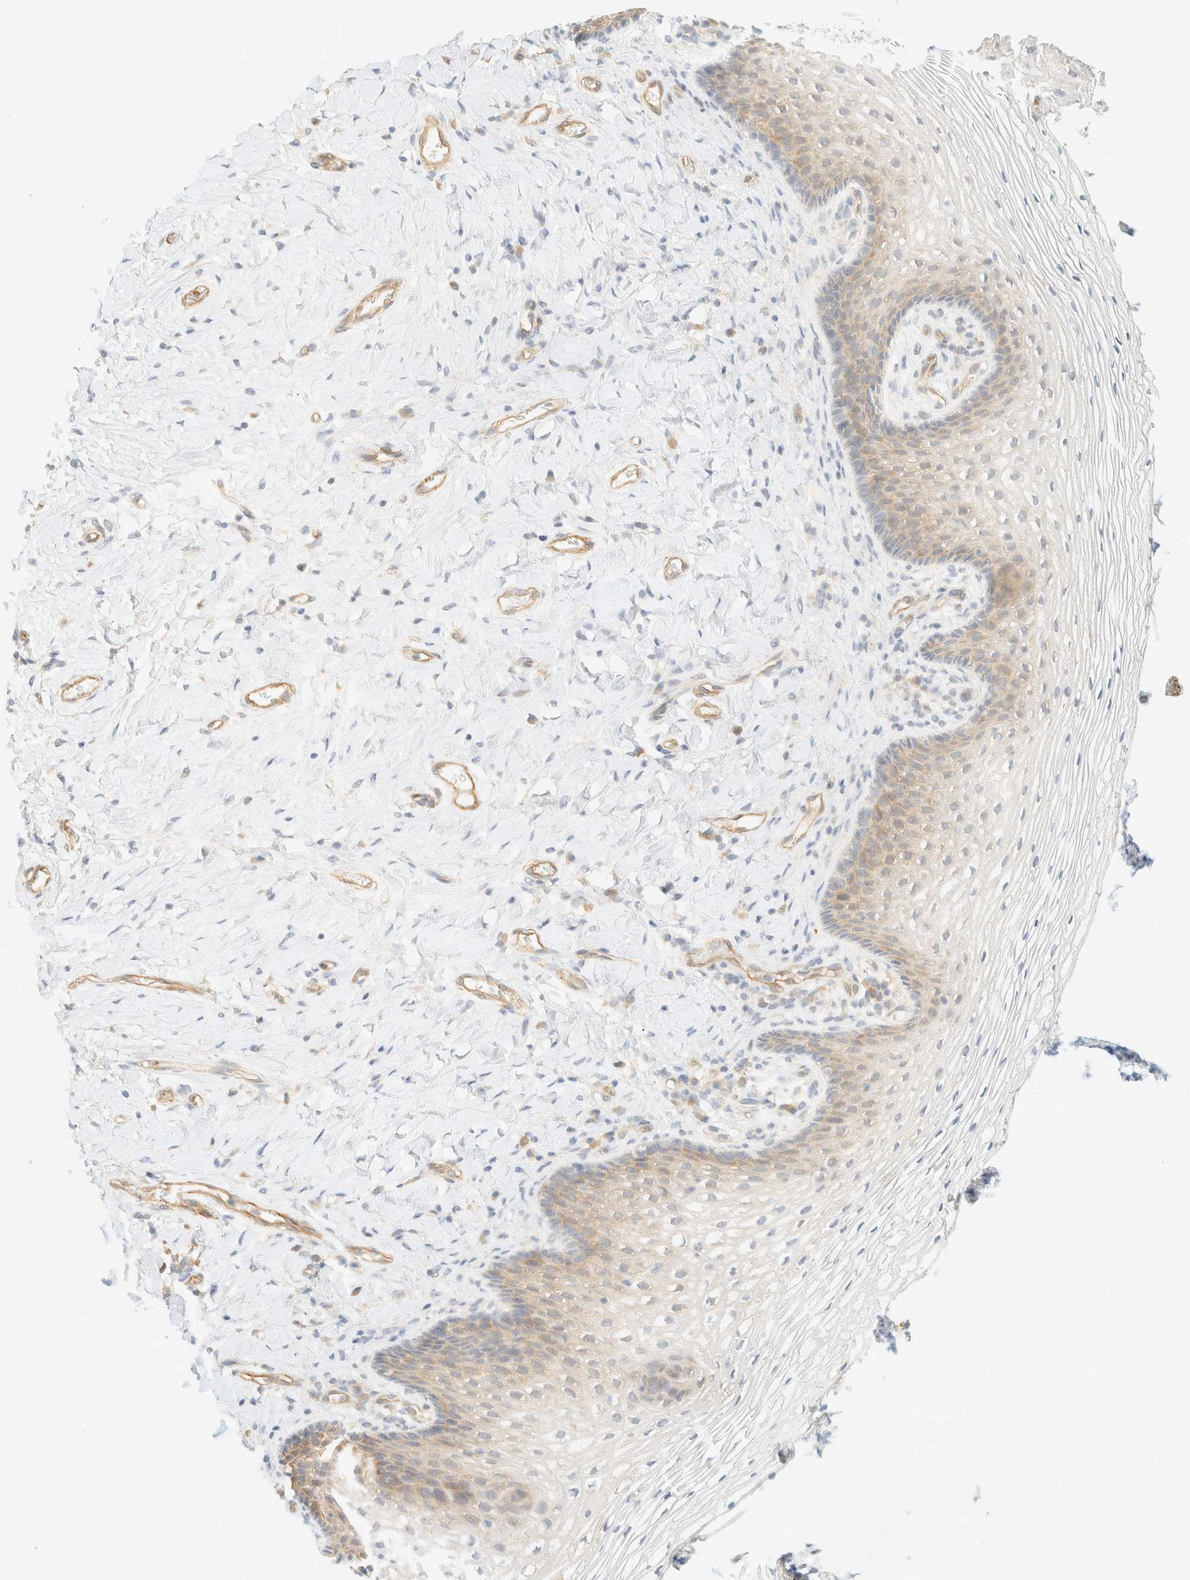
{"staining": {"intensity": "weak", "quantity": "25%-75%", "location": "cytoplasmic/membranous"}, "tissue": "vagina", "cell_type": "Squamous epithelial cells", "image_type": "normal", "snomed": [{"axis": "morphology", "description": "Normal tissue, NOS"}, {"axis": "topography", "description": "Vagina"}], "caption": "The photomicrograph reveals immunohistochemical staining of unremarkable vagina. There is weak cytoplasmic/membranous expression is seen in about 25%-75% of squamous epithelial cells.", "gene": "OTOP2", "patient": {"sex": "female", "age": 60}}